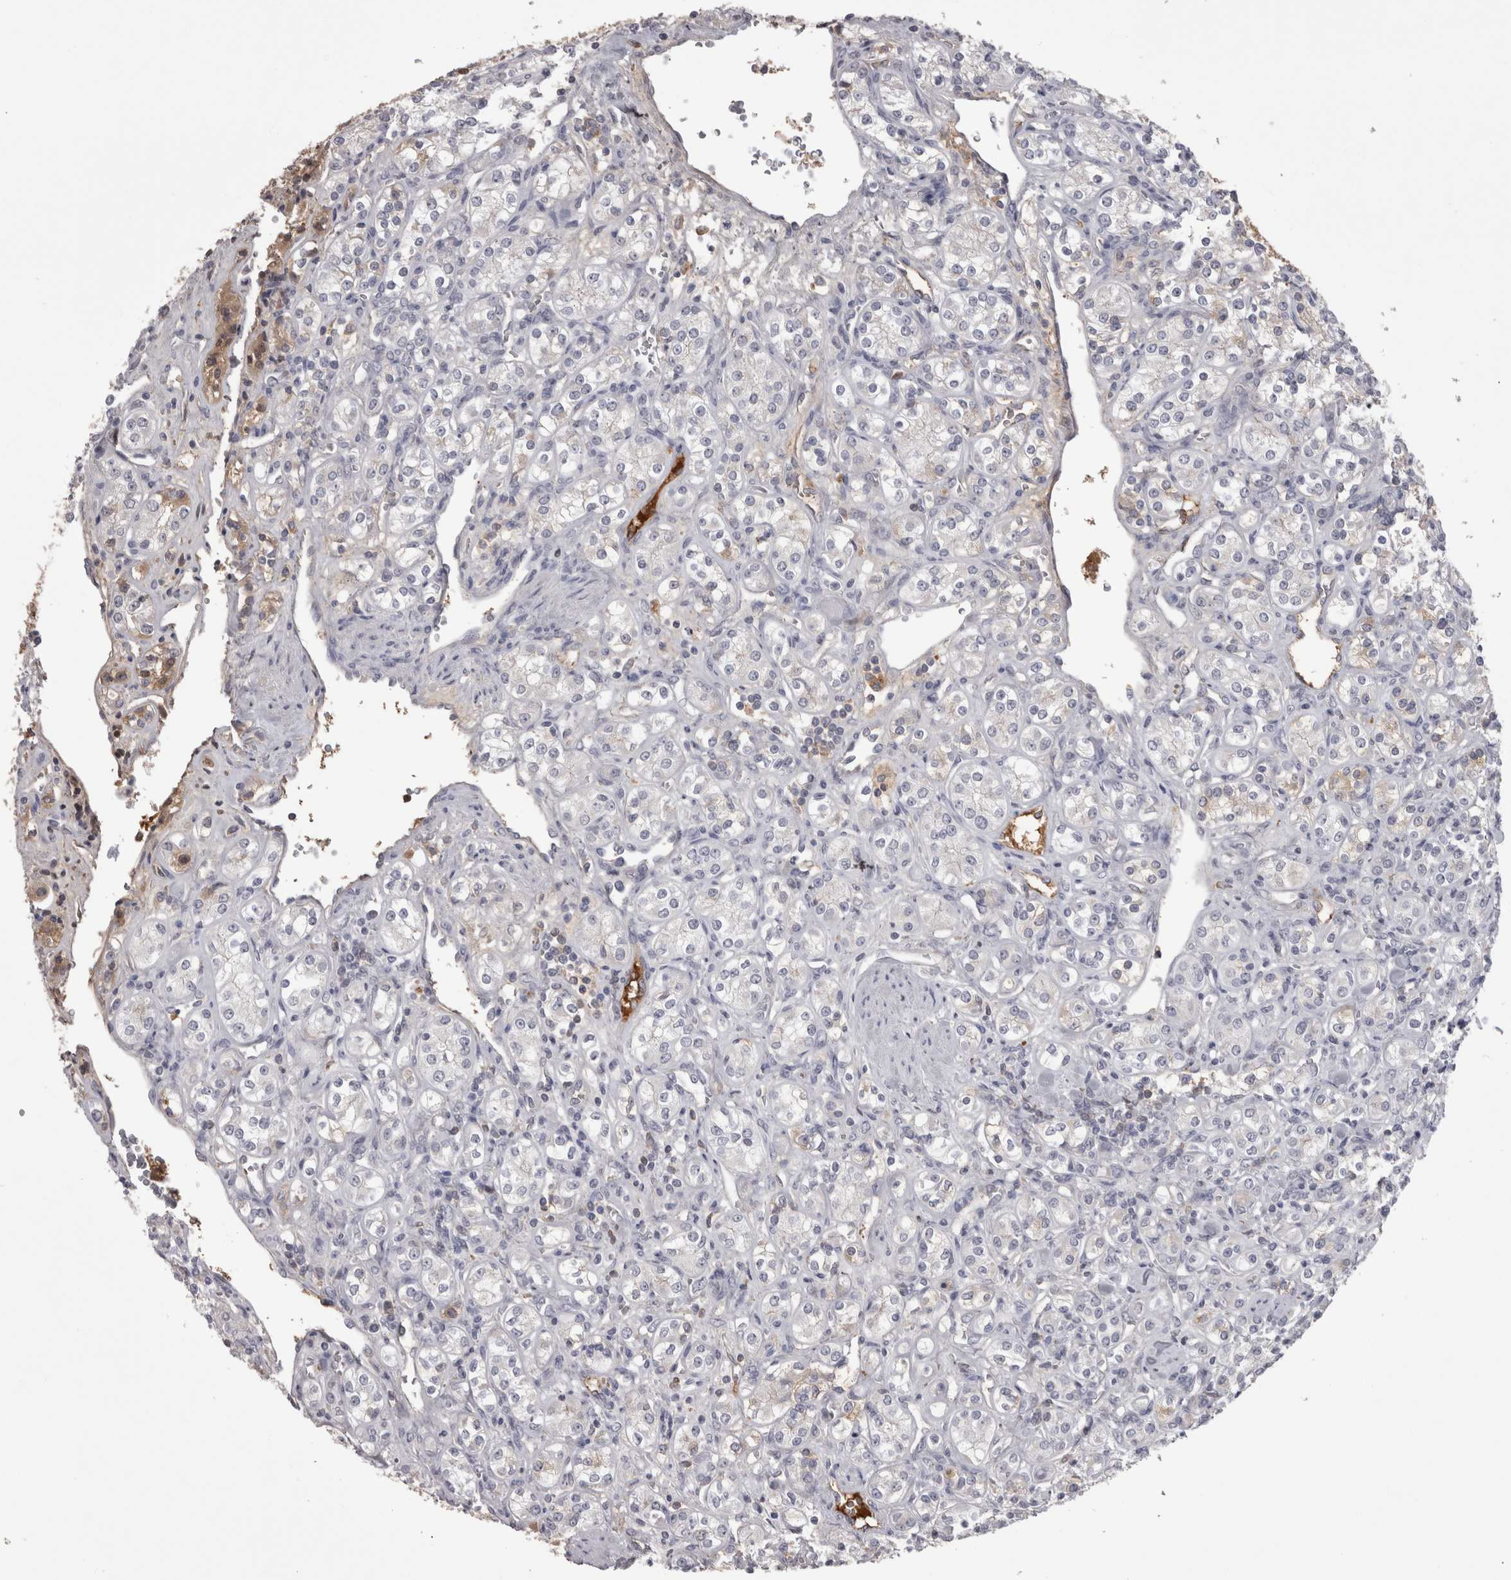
{"staining": {"intensity": "negative", "quantity": "none", "location": "none"}, "tissue": "renal cancer", "cell_type": "Tumor cells", "image_type": "cancer", "snomed": [{"axis": "morphology", "description": "Adenocarcinoma, NOS"}, {"axis": "topography", "description": "Kidney"}], "caption": "The histopathology image demonstrates no staining of tumor cells in adenocarcinoma (renal).", "gene": "SAA4", "patient": {"sex": "male", "age": 77}}